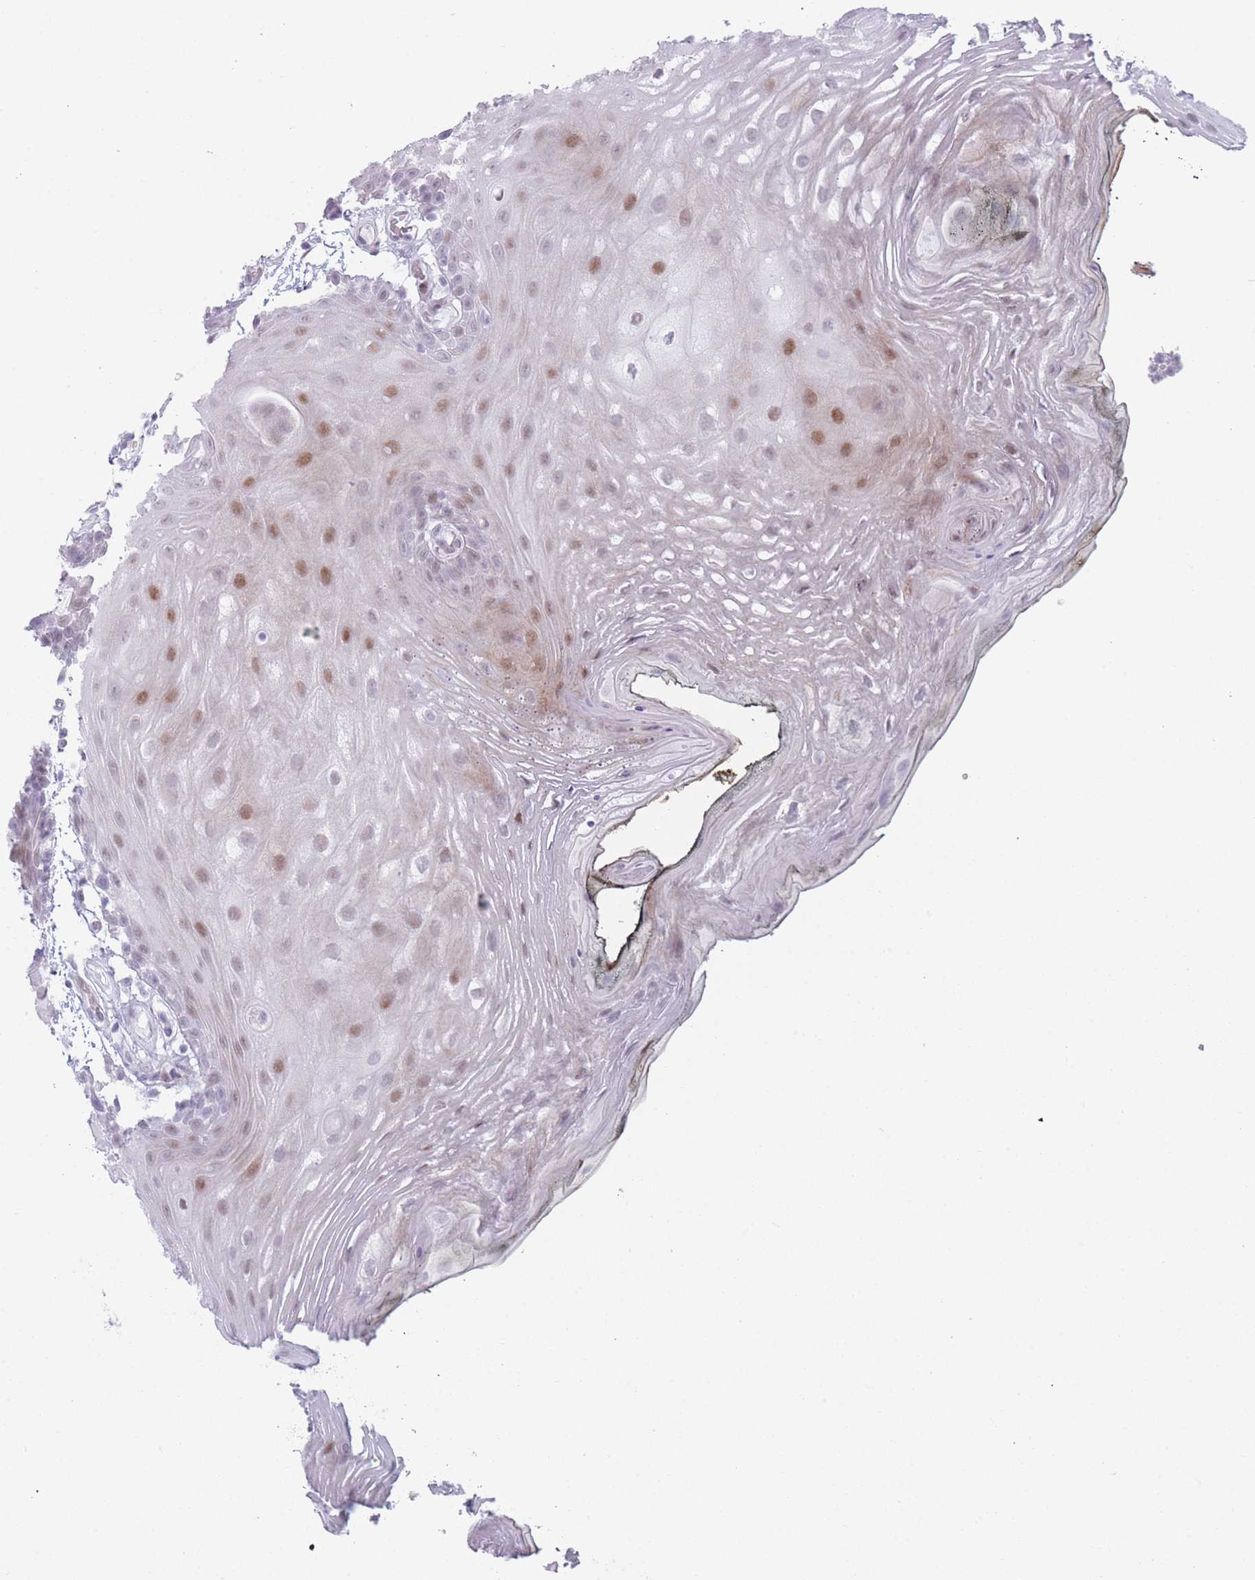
{"staining": {"intensity": "moderate", "quantity": "<25%", "location": "nuclear"}, "tissue": "oral mucosa", "cell_type": "Squamous epithelial cells", "image_type": "normal", "snomed": [{"axis": "morphology", "description": "Normal tissue, NOS"}, {"axis": "topography", "description": "Oral tissue"}, {"axis": "topography", "description": "Tounge, NOS"}], "caption": "Squamous epithelial cells display moderate nuclear positivity in approximately <25% of cells in unremarkable oral mucosa. (DAB = brown stain, brightfield microscopy at high magnification).", "gene": "IFNA10", "patient": {"sex": "female", "age": 81}}